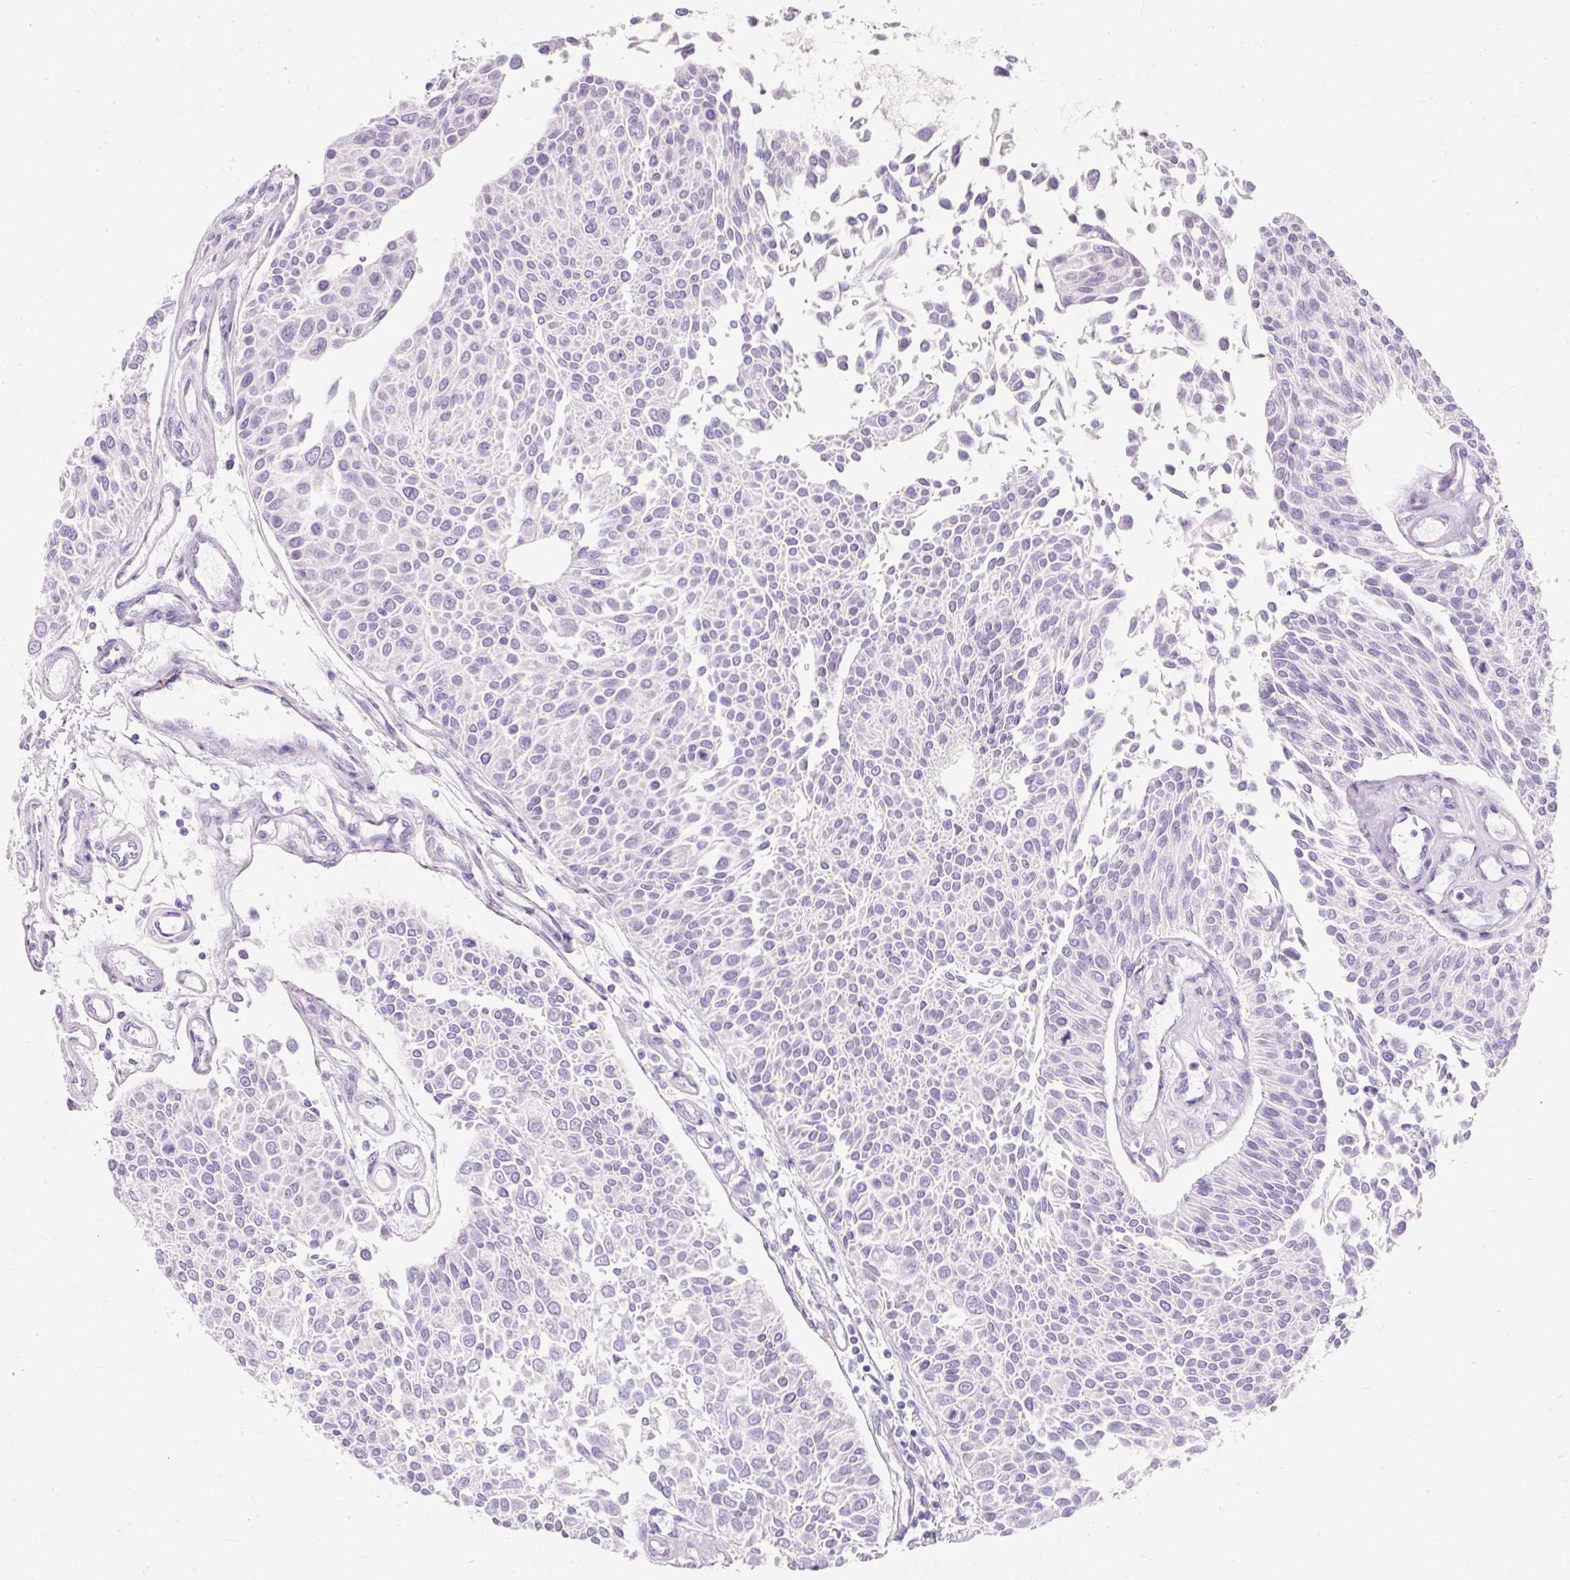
{"staining": {"intensity": "negative", "quantity": "none", "location": "none"}, "tissue": "urothelial cancer", "cell_type": "Tumor cells", "image_type": "cancer", "snomed": [{"axis": "morphology", "description": "Urothelial carcinoma, NOS"}, {"axis": "topography", "description": "Urinary bladder"}], "caption": "This image is of urothelial cancer stained with IHC to label a protein in brown with the nuclei are counter-stained blue. There is no positivity in tumor cells. (Stains: DAB immunohistochemistry (IHC) with hematoxylin counter stain, Microscopy: brightfield microscopy at high magnification).", "gene": "CLDN25", "patient": {"sex": "male", "age": 55}}